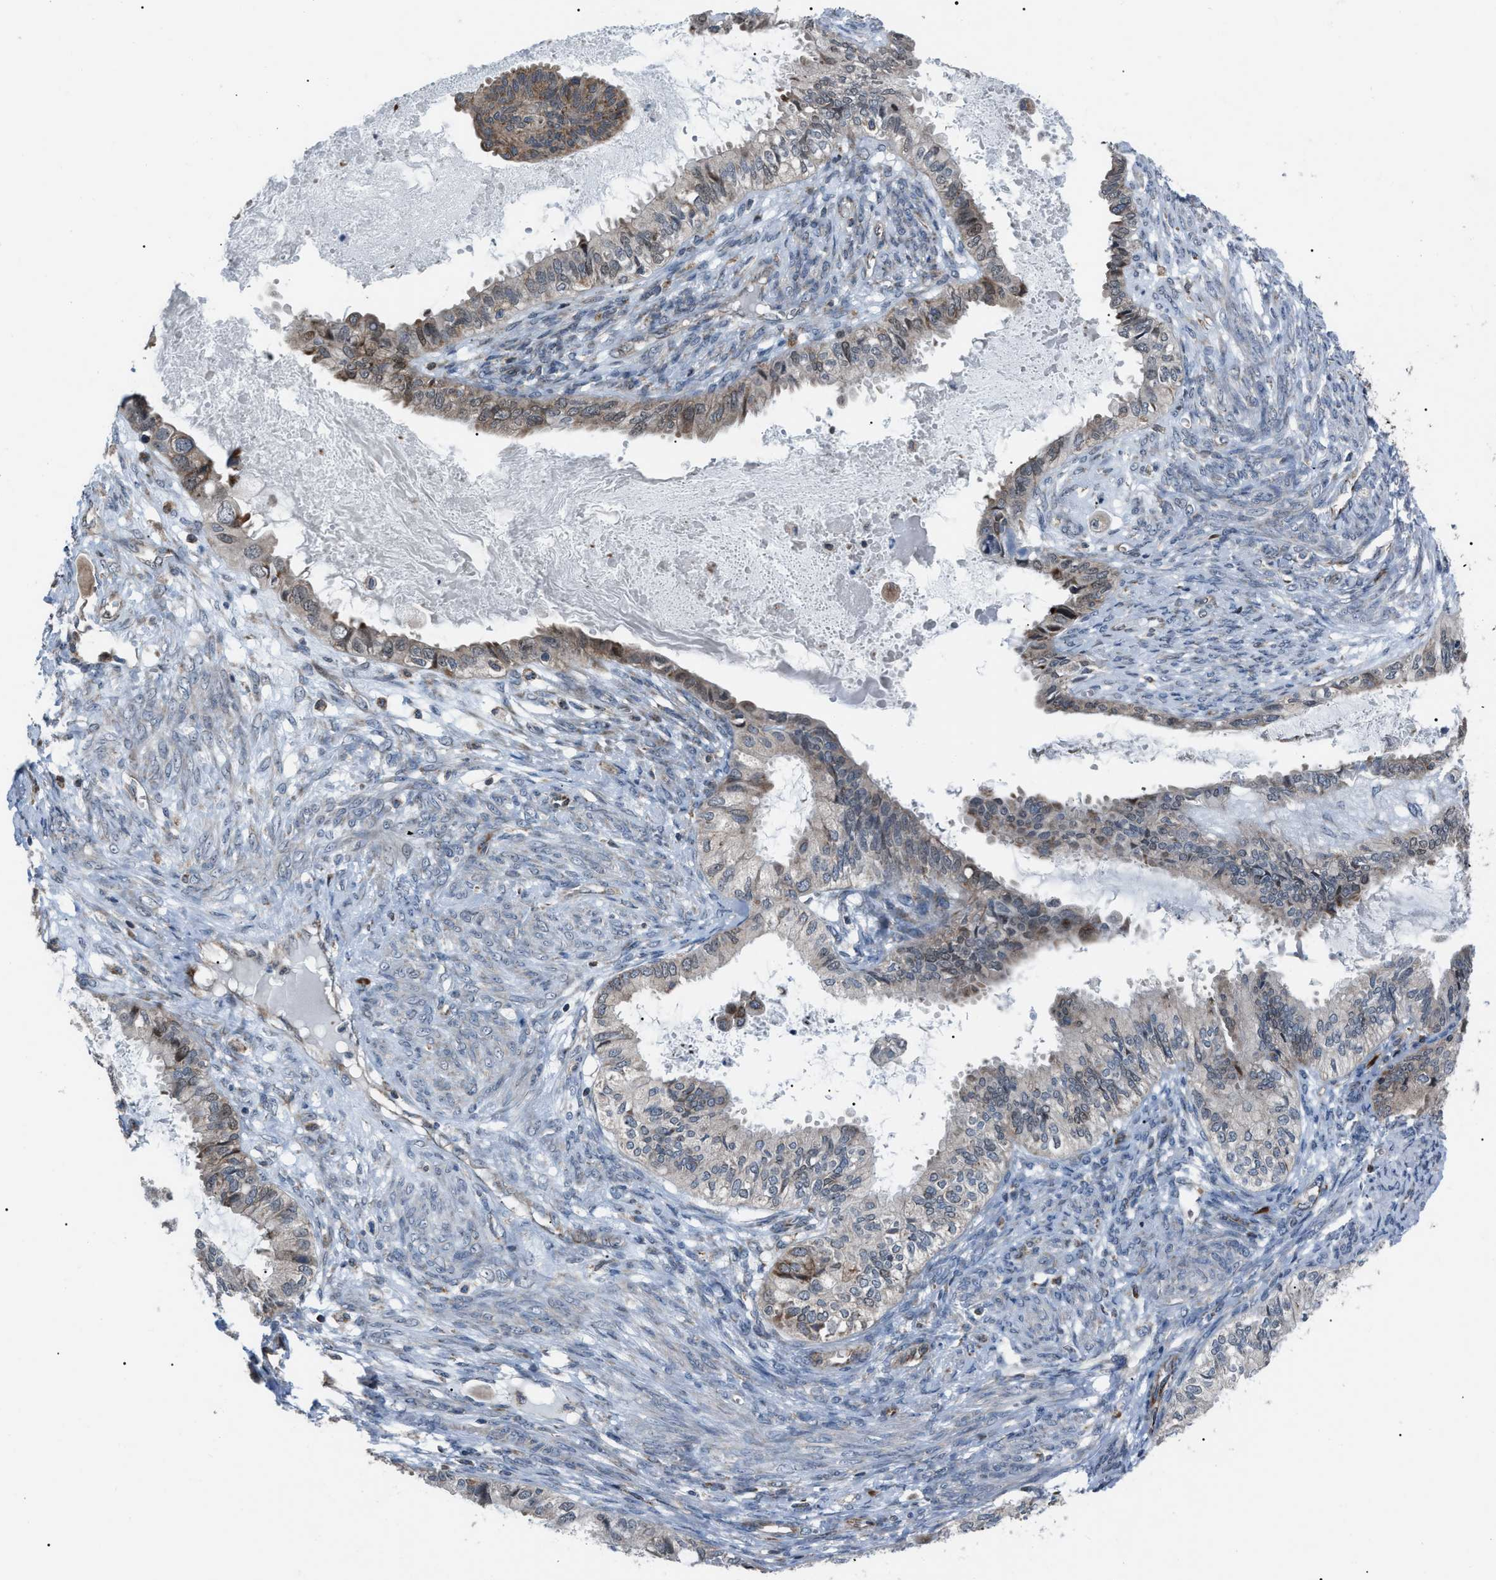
{"staining": {"intensity": "weak", "quantity": "<25%", "location": "cytoplasmic/membranous"}, "tissue": "cervical cancer", "cell_type": "Tumor cells", "image_type": "cancer", "snomed": [{"axis": "morphology", "description": "Normal tissue, NOS"}, {"axis": "morphology", "description": "Adenocarcinoma, NOS"}, {"axis": "topography", "description": "Cervix"}, {"axis": "topography", "description": "Endometrium"}], "caption": "Tumor cells are negative for brown protein staining in cervical cancer.", "gene": "AGO2", "patient": {"sex": "female", "age": 86}}